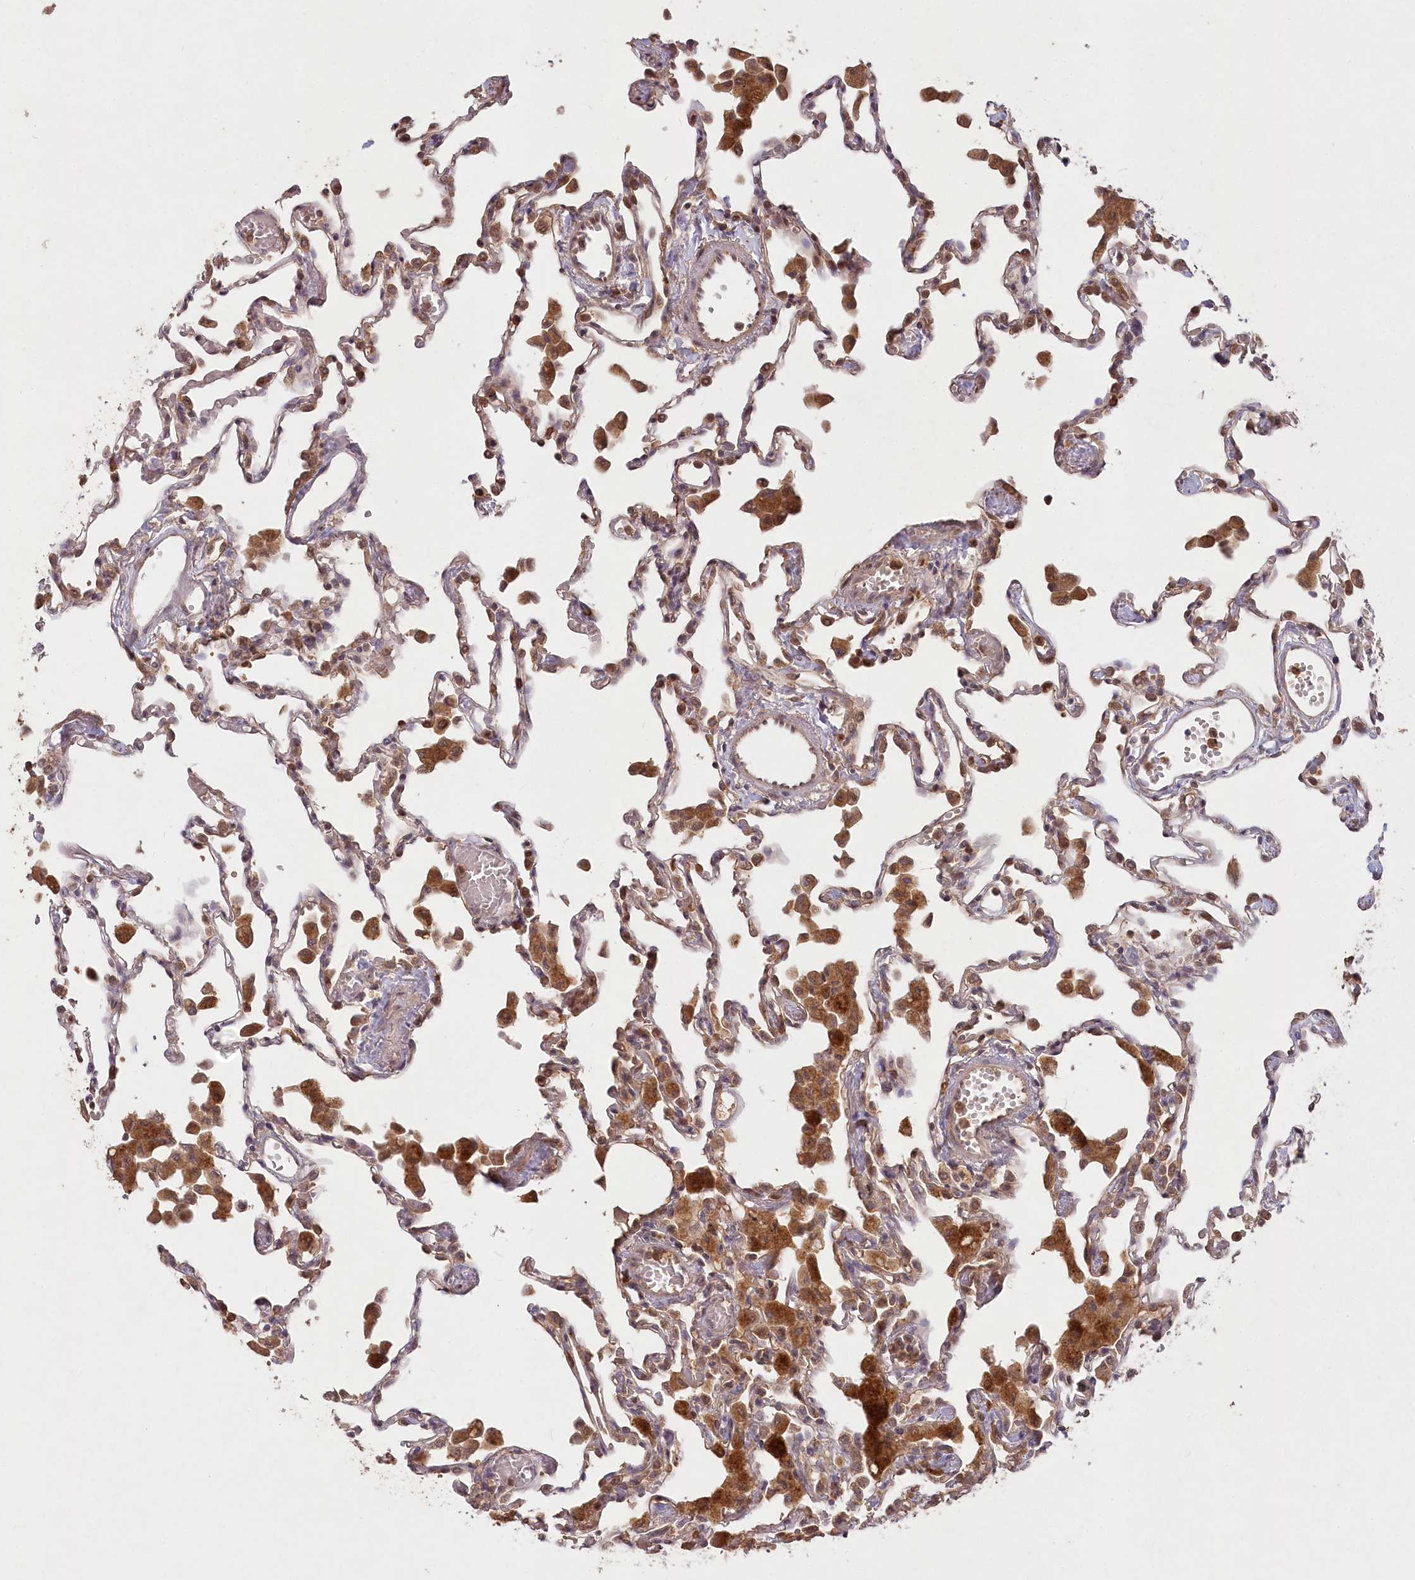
{"staining": {"intensity": "moderate", "quantity": "25%-75%", "location": "cytoplasmic/membranous,nuclear"}, "tissue": "lung", "cell_type": "Alveolar cells", "image_type": "normal", "snomed": [{"axis": "morphology", "description": "Normal tissue, NOS"}, {"axis": "topography", "description": "Bronchus"}, {"axis": "topography", "description": "Lung"}], "caption": "Moderate cytoplasmic/membranous,nuclear expression for a protein is appreciated in about 25%-75% of alveolar cells of benign lung using IHC.", "gene": "IRAK1BP1", "patient": {"sex": "female", "age": 49}}